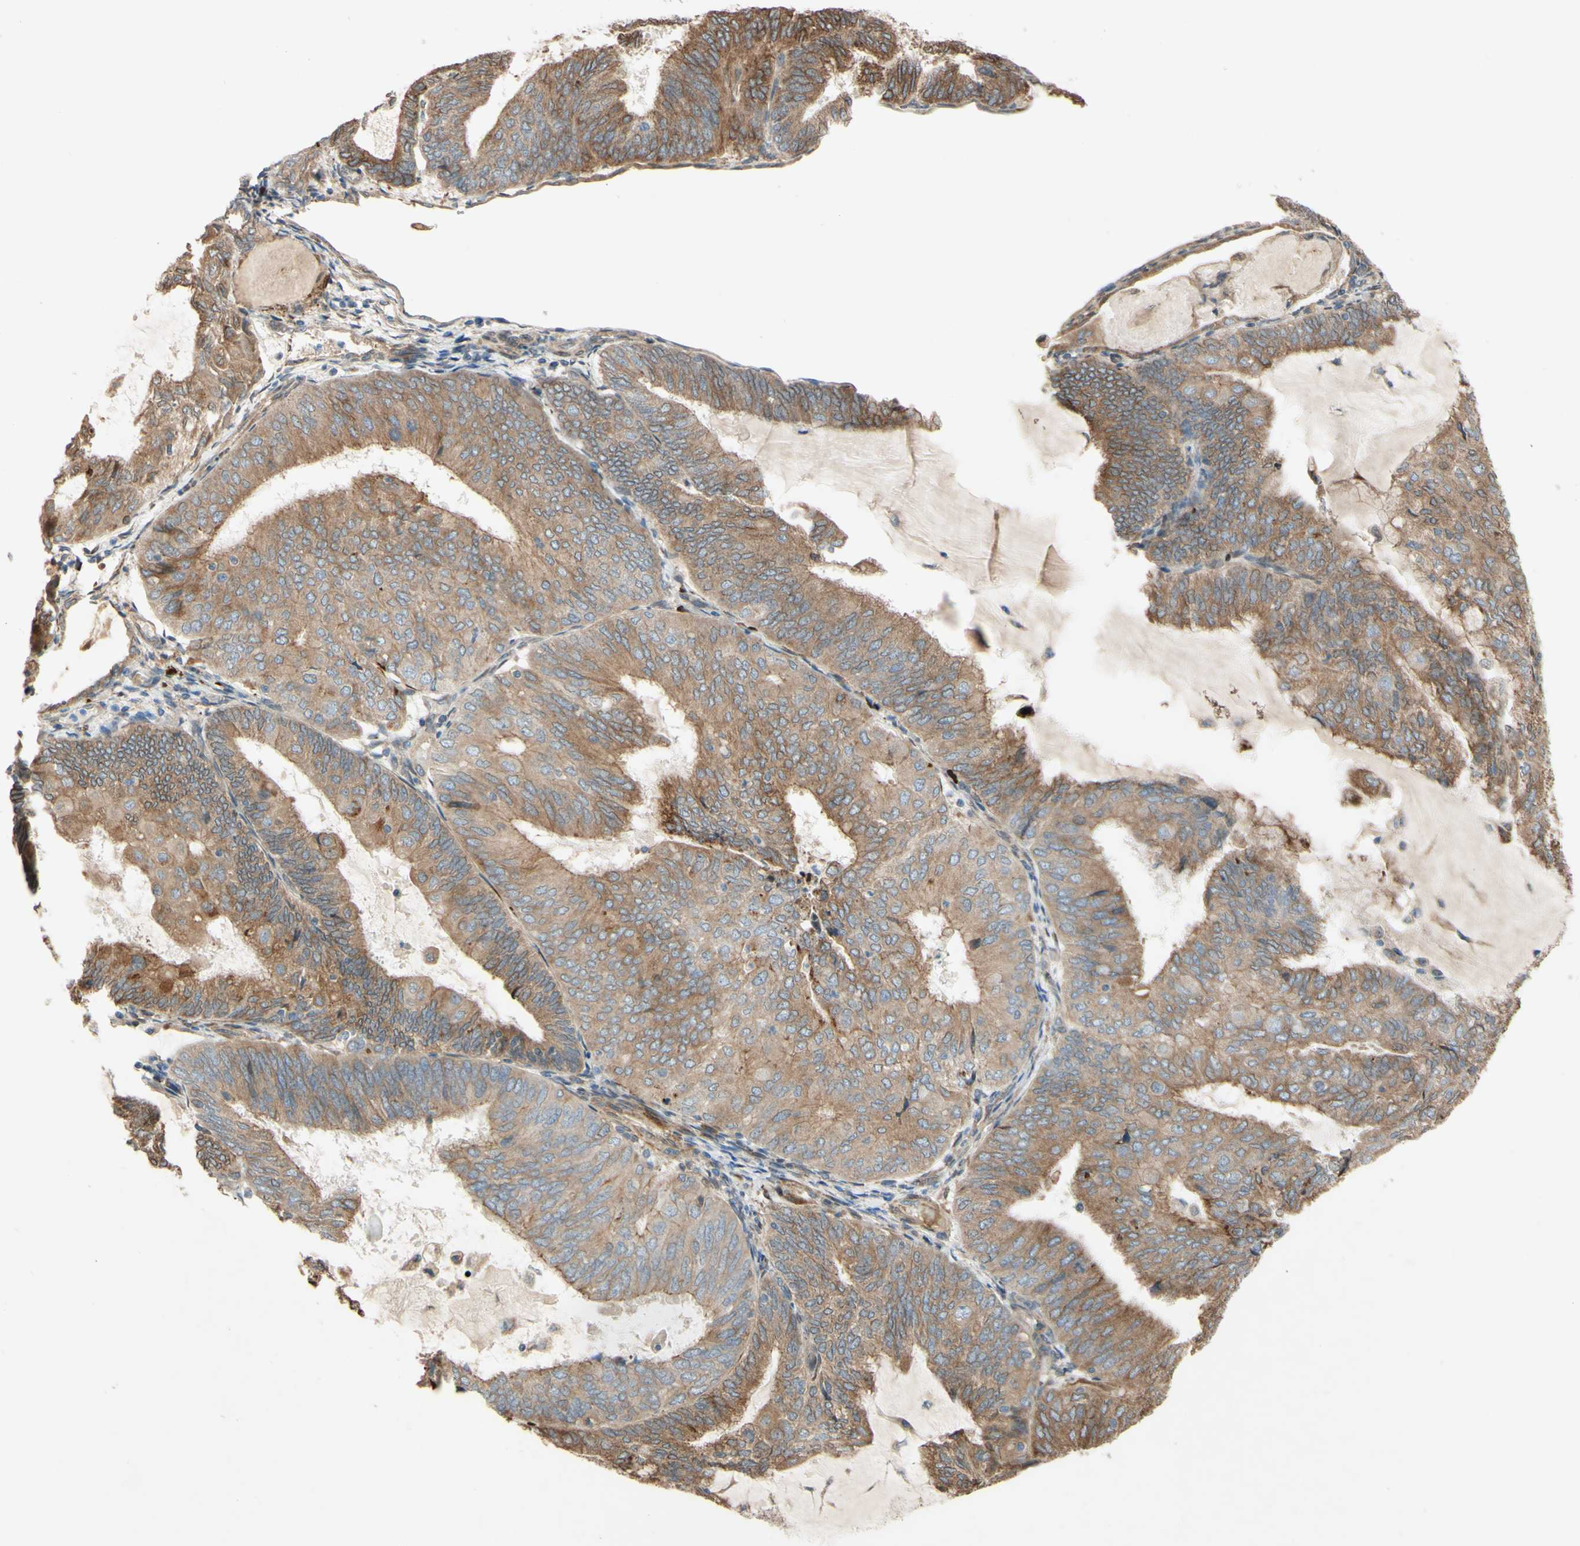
{"staining": {"intensity": "moderate", "quantity": "25%-75%", "location": "cytoplasmic/membranous,nuclear"}, "tissue": "endometrial cancer", "cell_type": "Tumor cells", "image_type": "cancer", "snomed": [{"axis": "morphology", "description": "Adenocarcinoma, NOS"}, {"axis": "topography", "description": "Endometrium"}], "caption": "This photomicrograph demonstrates endometrial adenocarcinoma stained with immunohistochemistry (IHC) to label a protein in brown. The cytoplasmic/membranous and nuclear of tumor cells show moderate positivity for the protein. Nuclei are counter-stained blue.", "gene": "PTPRU", "patient": {"sex": "female", "age": 81}}